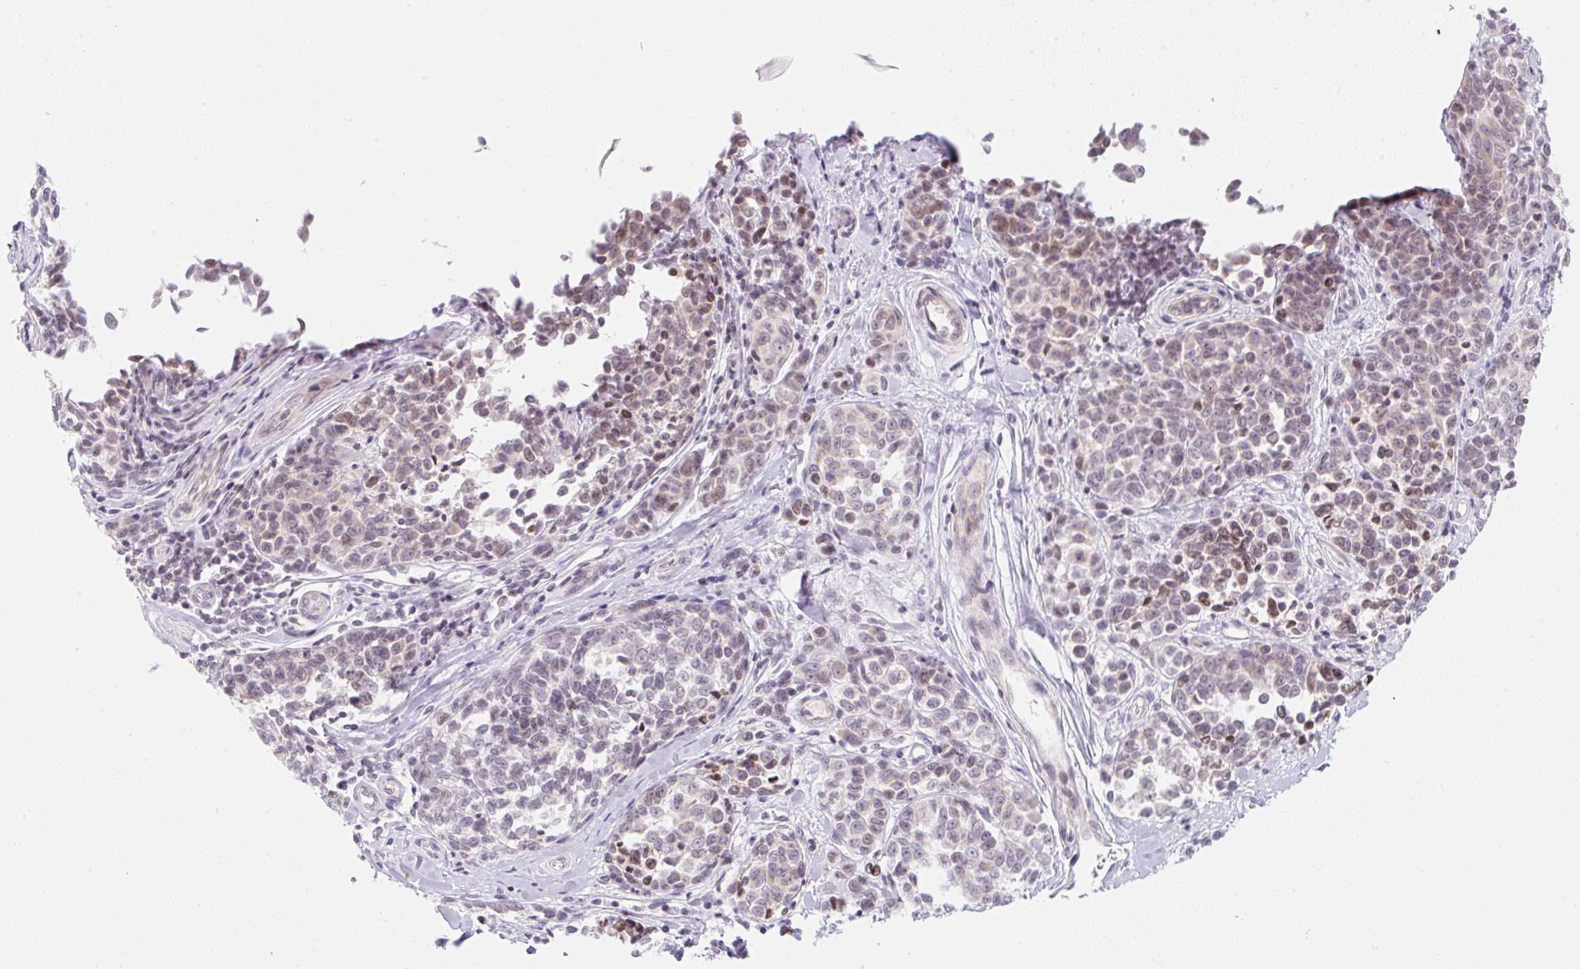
{"staining": {"intensity": "weak", "quantity": "25%-75%", "location": "cytoplasmic/membranous,nuclear"}, "tissue": "melanoma", "cell_type": "Tumor cells", "image_type": "cancer", "snomed": [{"axis": "morphology", "description": "Malignant melanoma, NOS"}, {"axis": "topography", "description": "Skin"}], "caption": "The immunohistochemical stain labels weak cytoplasmic/membranous and nuclear expression in tumor cells of melanoma tissue. (IHC, brightfield microscopy, high magnification).", "gene": "CASKIN1", "patient": {"sex": "female", "age": 64}}